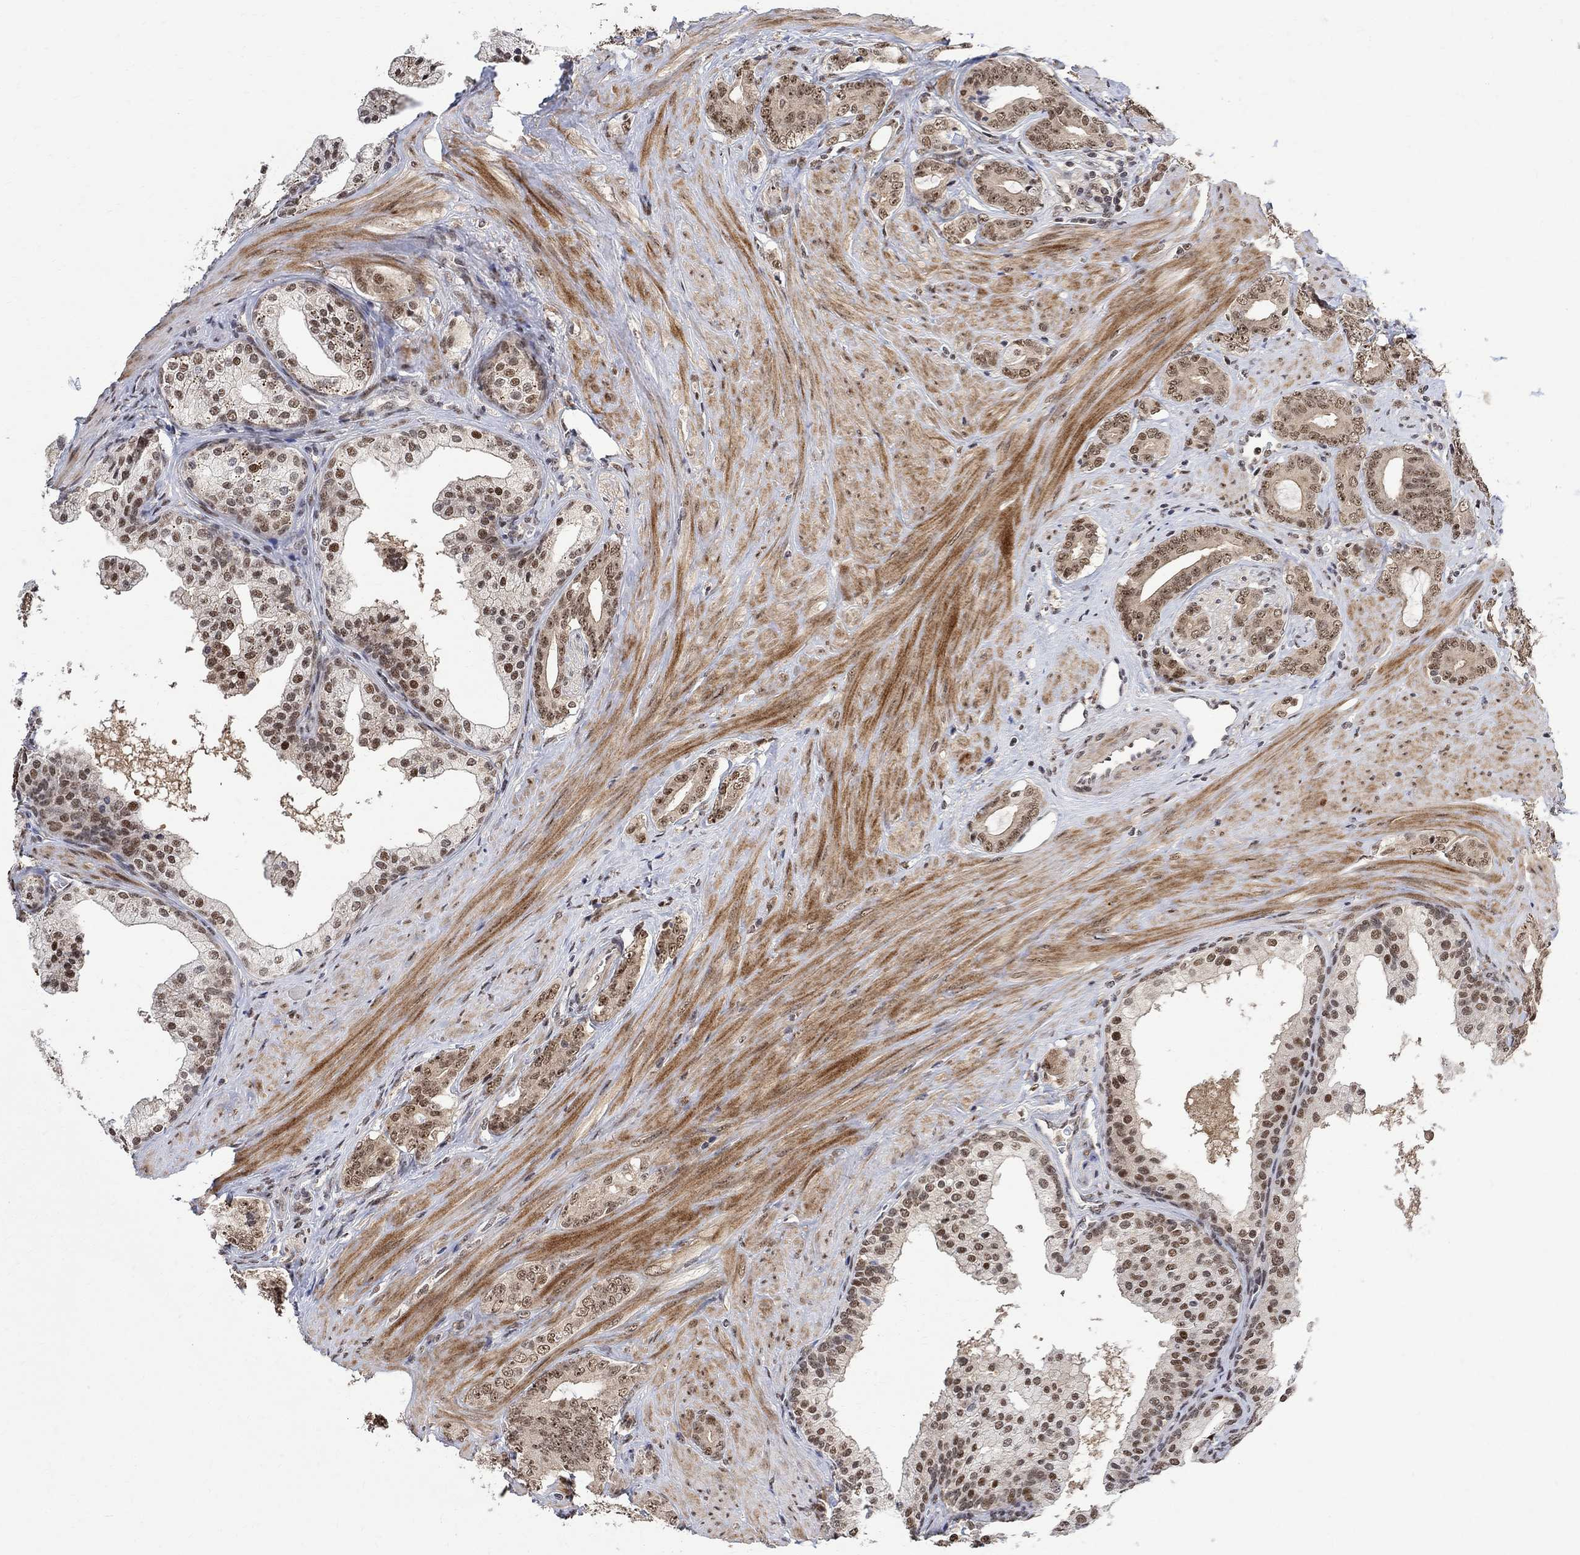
{"staining": {"intensity": "moderate", "quantity": "<25%", "location": "nuclear"}, "tissue": "prostate cancer", "cell_type": "Tumor cells", "image_type": "cancer", "snomed": [{"axis": "morphology", "description": "Adenocarcinoma, NOS"}, {"axis": "topography", "description": "Prostate"}], "caption": "Adenocarcinoma (prostate) stained for a protein (brown) displays moderate nuclear positive staining in approximately <25% of tumor cells.", "gene": "E4F1", "patient": {"sex": "male", "age": 55}}